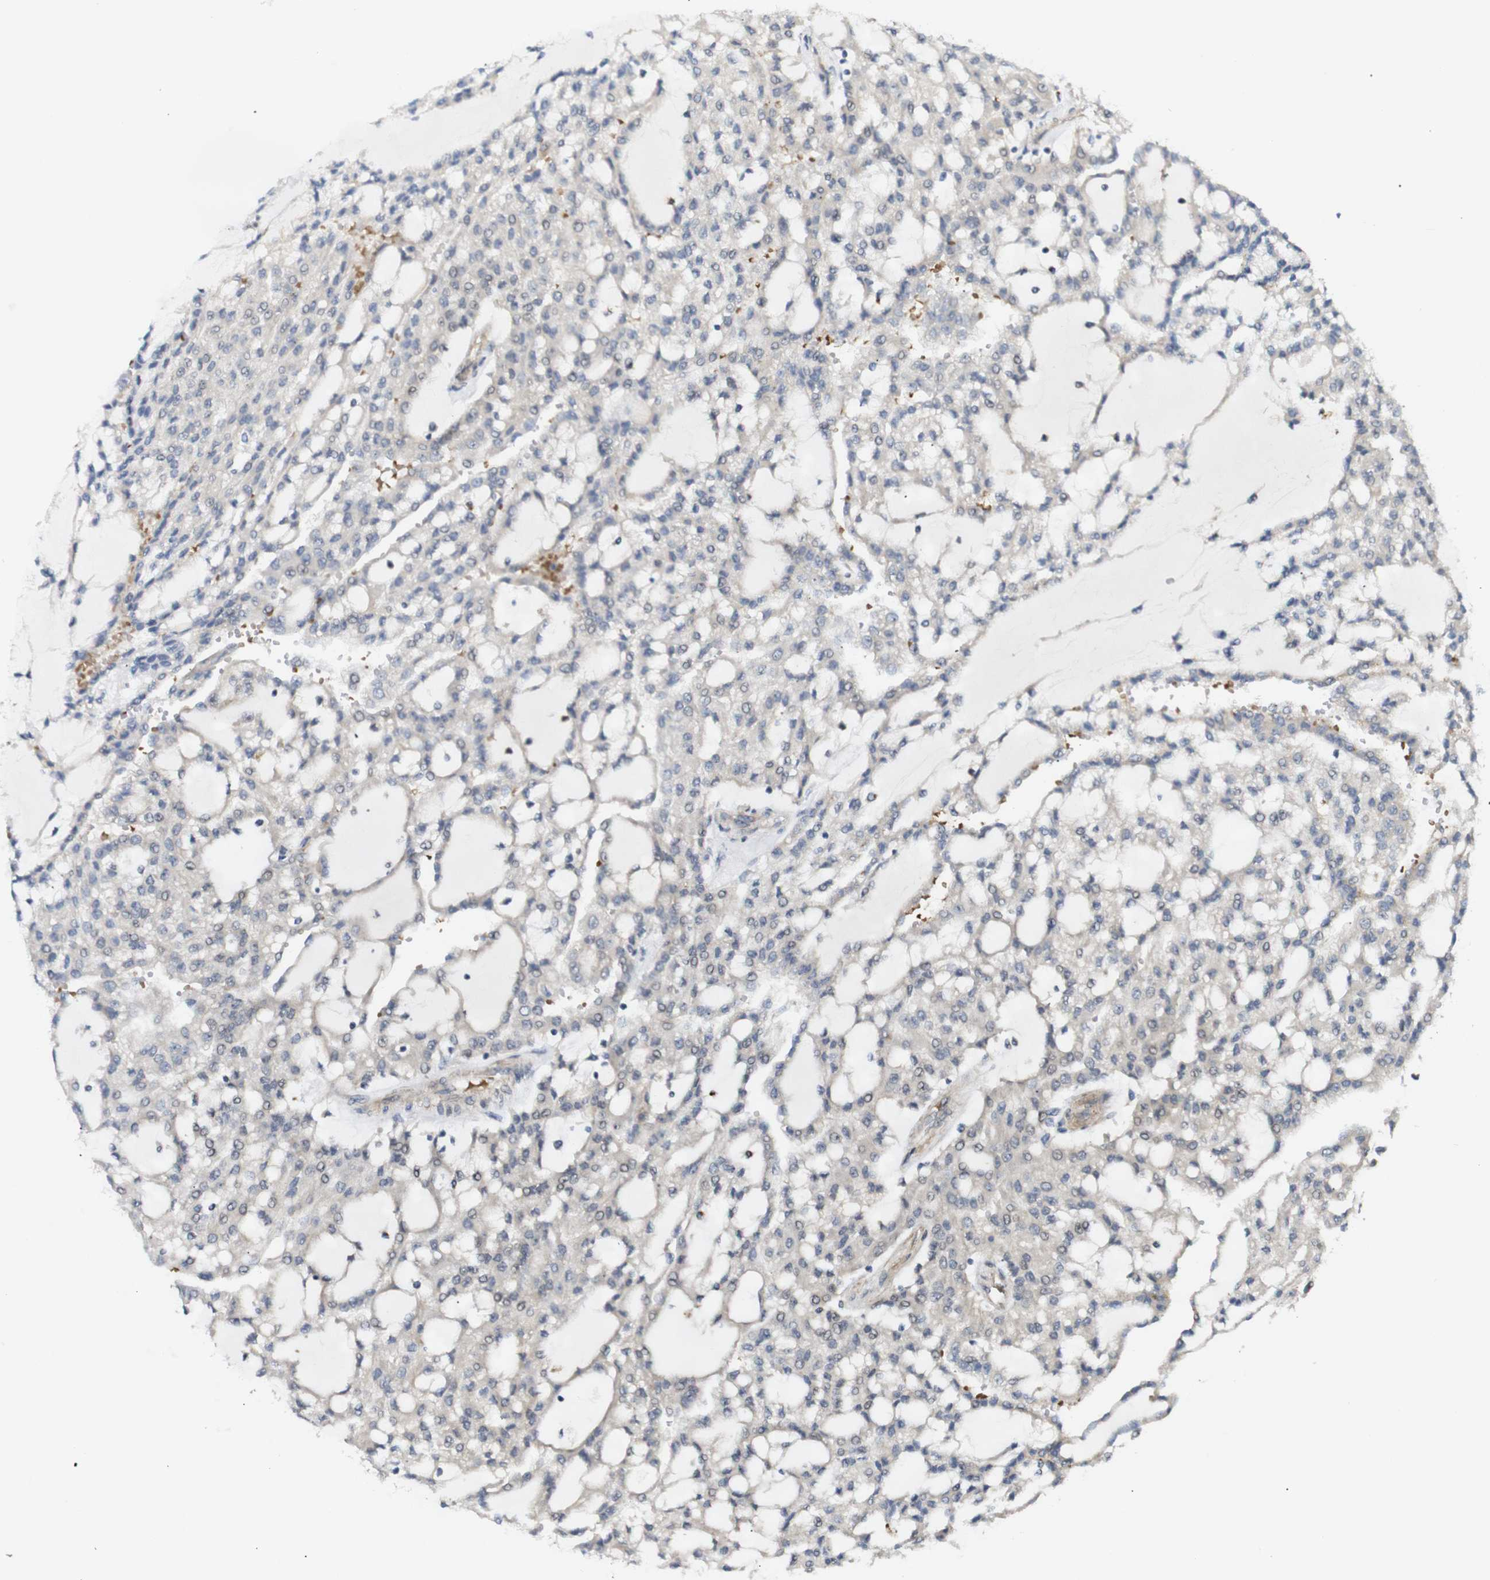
{"staining": {"intensity": "negative", "quantity": "none", "location": "none"}, "tissue": "renal cancer", "cell_type": "Tumor cells", "image_type": "cancer", "snomed": [{"axis": "morphology", "description": "Adenocarcinoma, NOS"}, {"axis": "topography", "description": "Kidney"}], "caption": "This is an immunohistochemistry (IHC) image of adenocarcinoma (renal). There is no expression in tumor cells.", "gene": "RPTOR", "patient": {"sex": "male", "age": 63}}